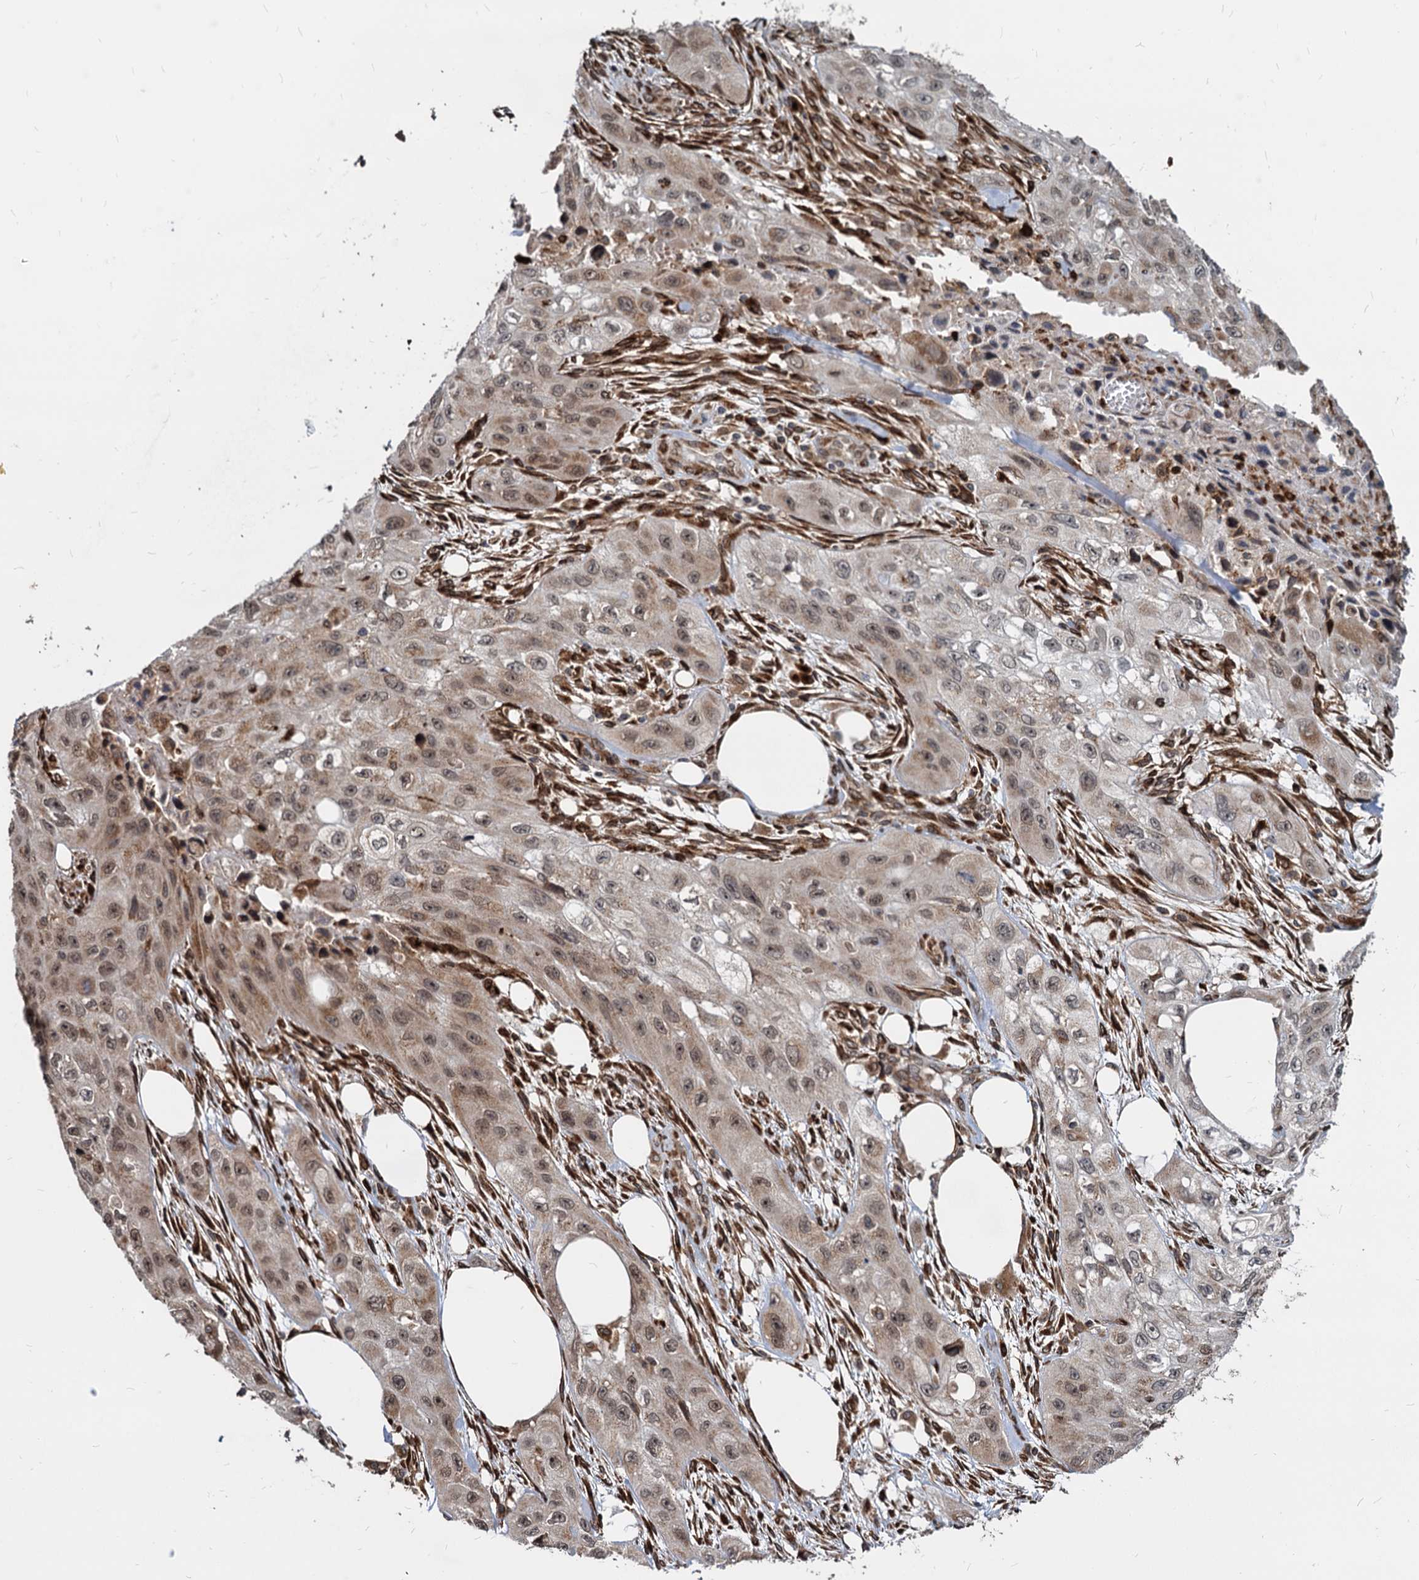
{"staining": {"intensity": "moderate", "quantity": "25%-75%", "location": "cytoplasmic/membranous,nuclear"}, "tissue": "skin cancer", "cell_type": "Tumor cells", "image_type": "cancer", "snomed": [{"axis": "morphology", "description": "Squamous cell carcinoma, NOS"}, {"axis": "topography", "description": "Skin"}, {"axis": "topography", "description": "Subcutis"}], "caption": "A high-resolution photomicrograph shows immunohistochemistry (IHC) staining of squamous cell carcinoma (skin), which demonstrates moderate cytoplasmic/membranous and nuclear expression in about 25%-75% of tumor cells. Nuclei are stained in blue.", "gene": "SAAL1", "patient": {"sex": "male", "age": 73}}